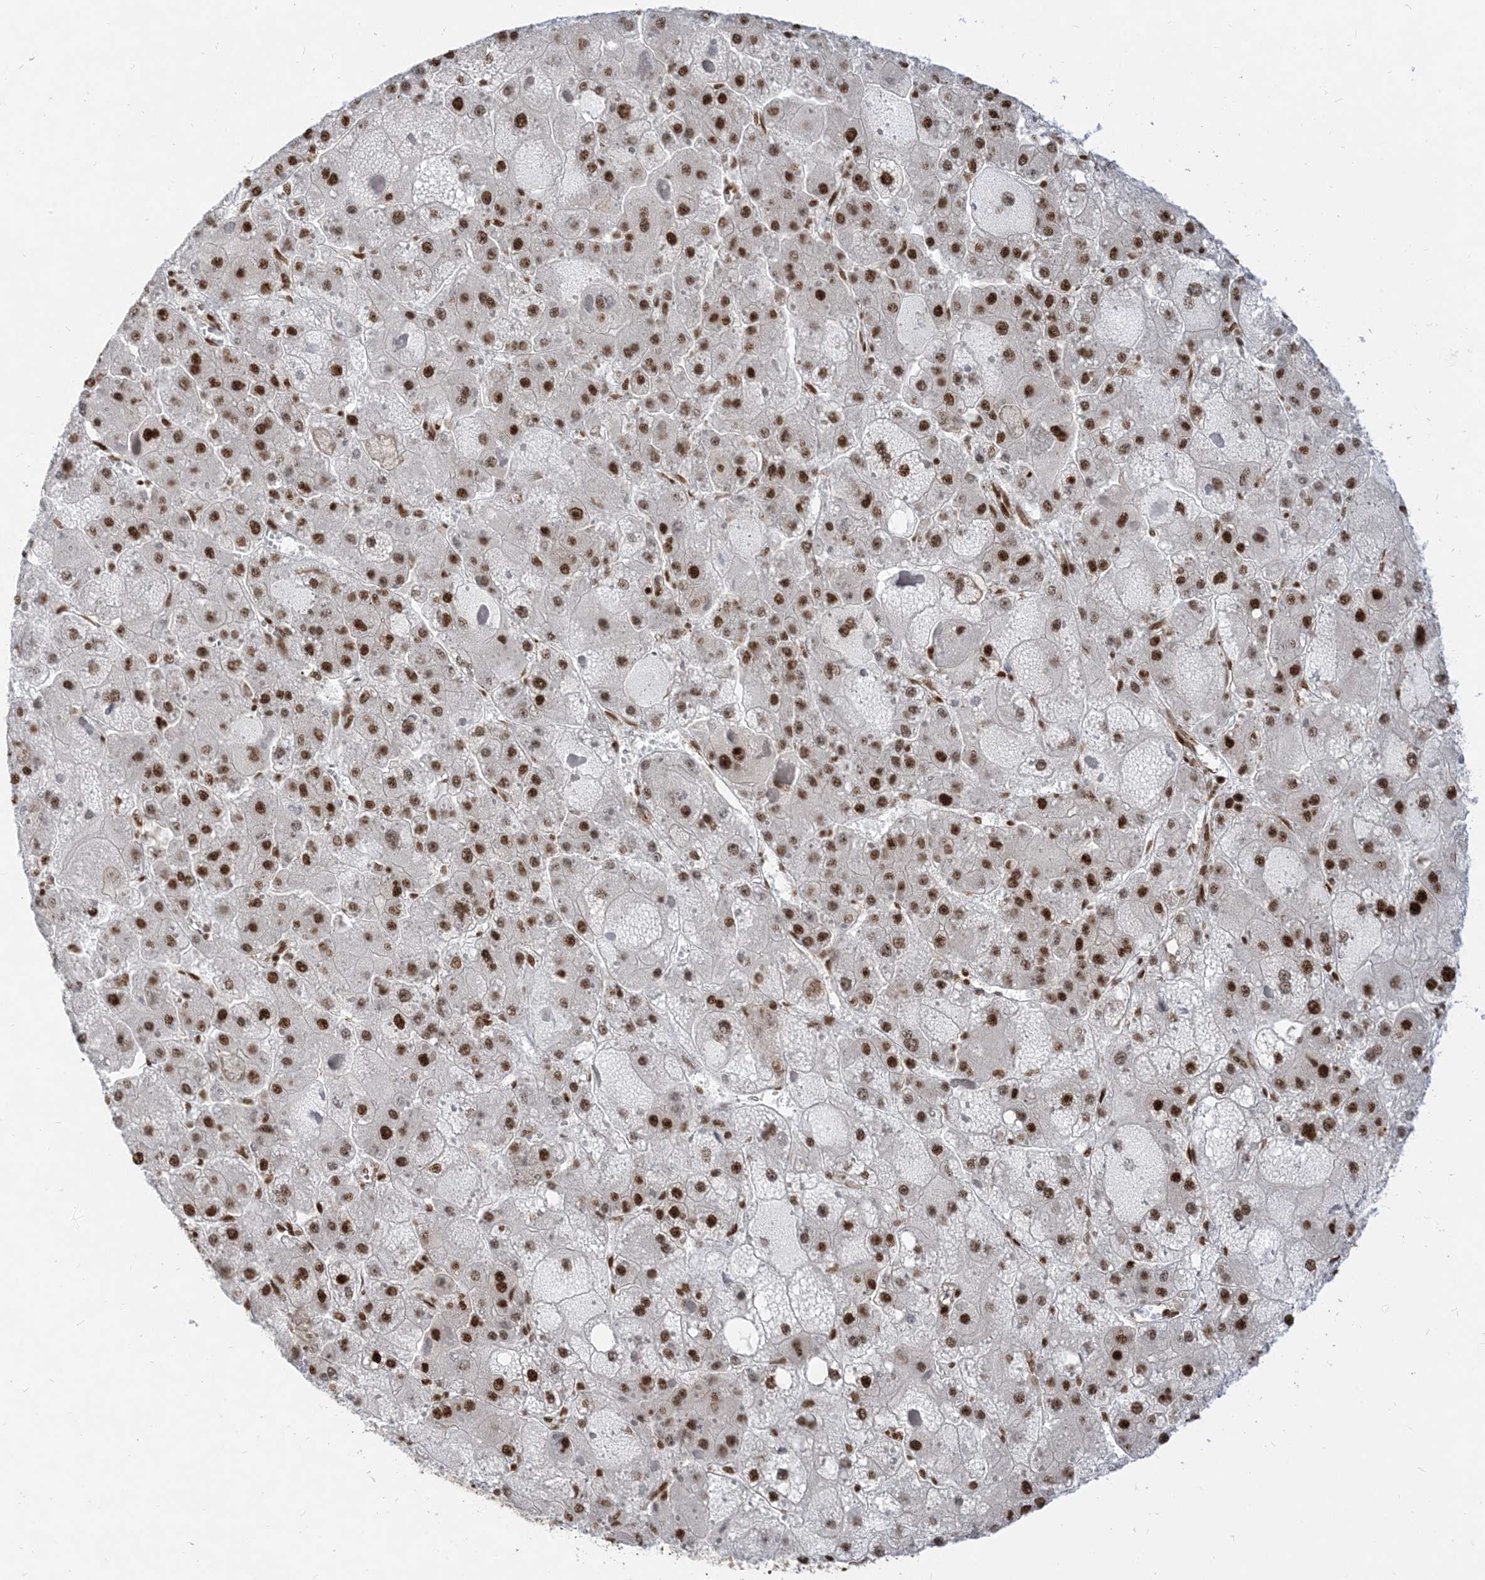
{"staining": {"intensity": "strong", "quantity": ">75%", "location": "nuclear"}, "tissue": "liver cancer", "cell_type": "Tumor cells", "image_type": "cancer", "snomed": [{"axis": "morphology", "description": "Carcinoma, Hepatocellular, NOS"}, {"axis": "topography", "description": "Liver"}], "caption": "There is high levels of strong nuclear staining in tumor cells of hepatocellular carcinoma (liver), as demonstrated by immunohistochemical staining (brown color).", "gene": "ARGLU1", "patient": {"sex": "female", "age": 73}}